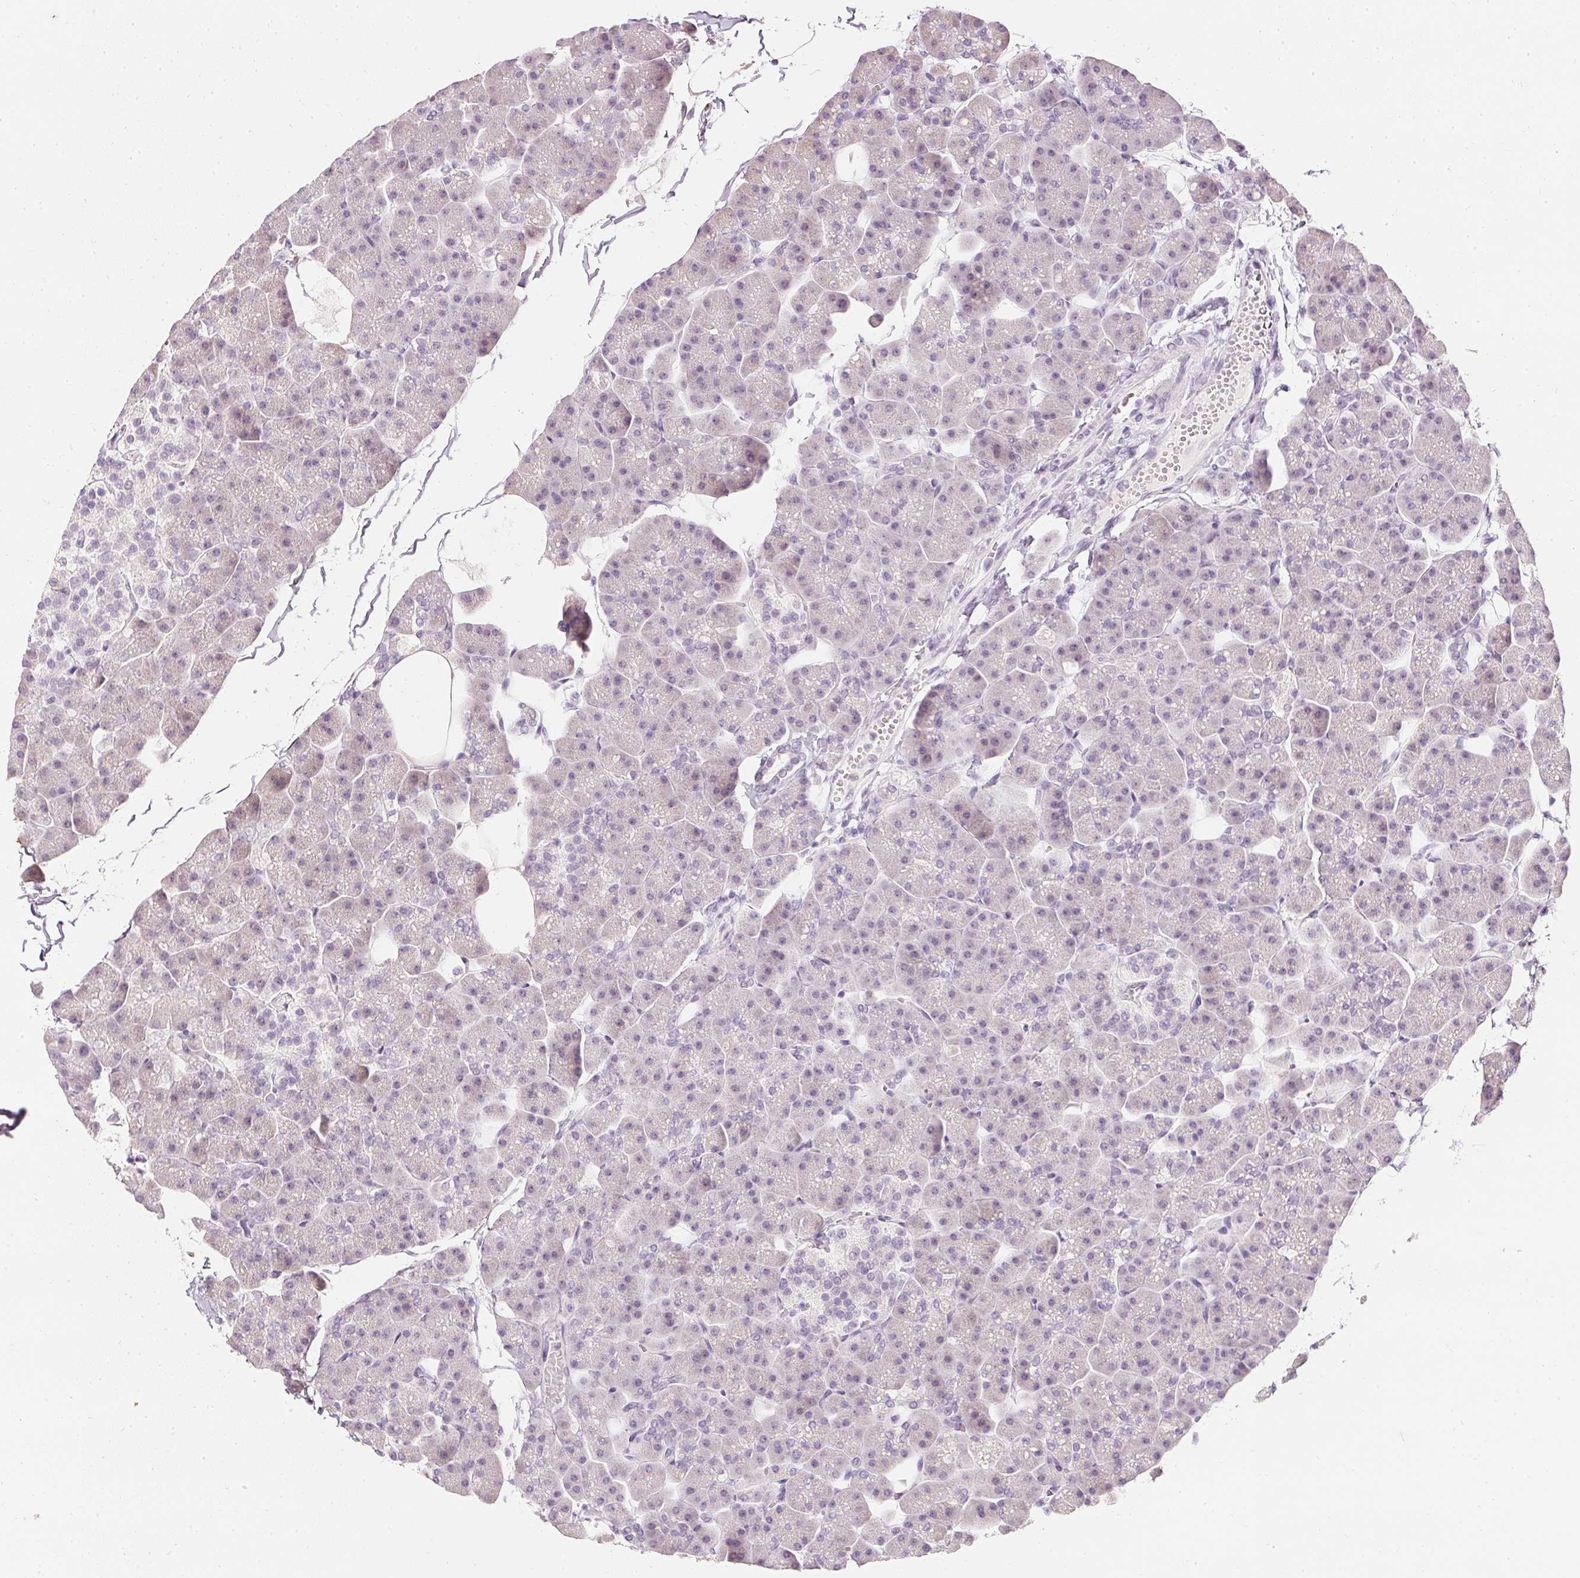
{"staining": {"intensity": "negative", "quantity": "none", "location": "none"}, "tissue": "pancreas", "cell_type": "Exocrine glandular cells", "image_type": "normal", "snomed": [{"axis": "morphology", "description": "Normal tissue, NOS"}, {"axis": "topography", "description": "Pancreas"}], "caption": "DAB immunohistochemical staining of benign pancreas demonstrates no significant expression in exocrine glandular cells.", "gene": "ELAVL3", "patient": {"sex": "male", "age": 35}}